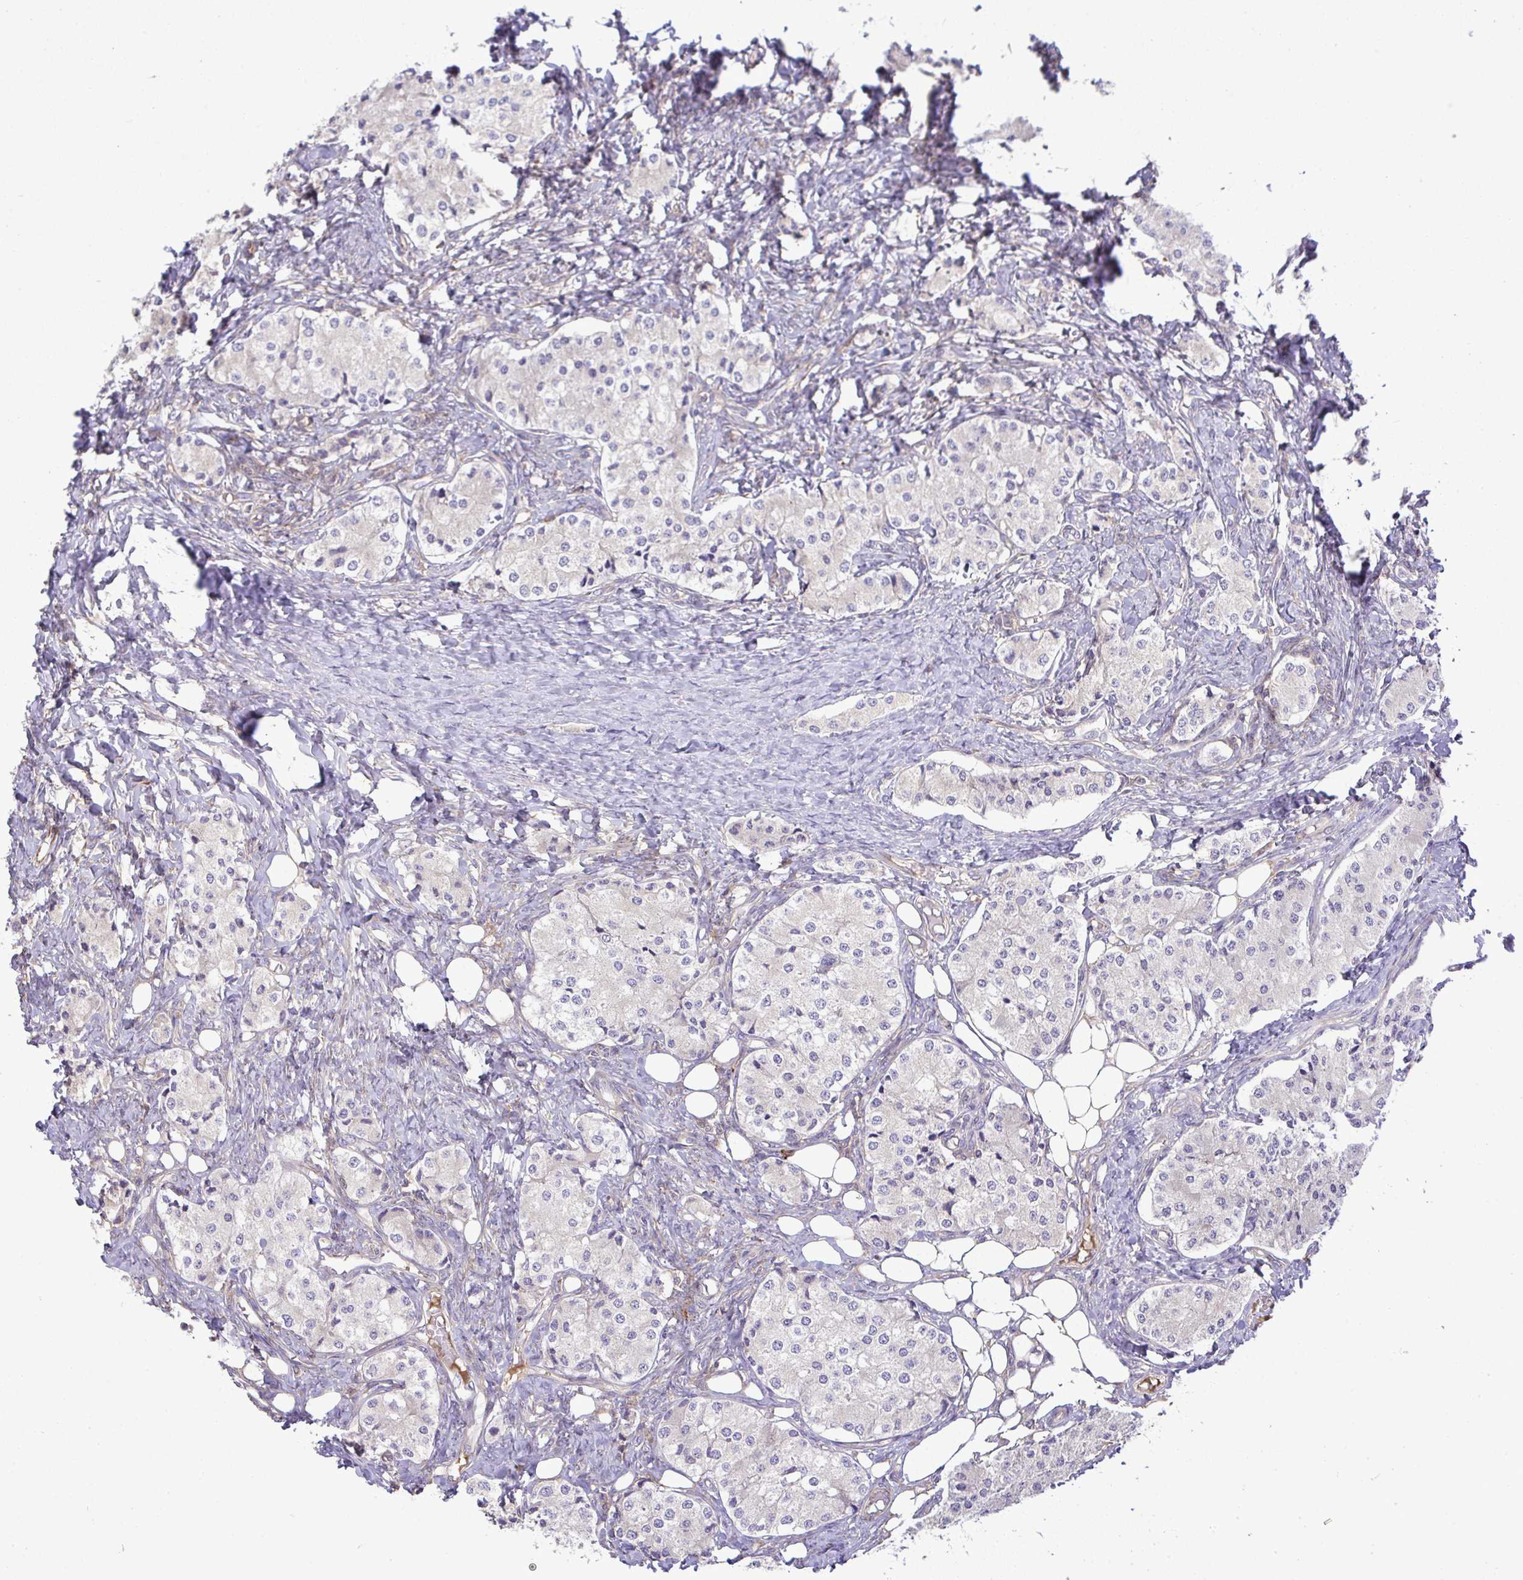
{"staining": {"intensity": "negative", "quantity": "none", "location": "none"}, "tissue": "carcinoid", "cell_type": "Tumor cells", "image_type": "cancer", "snomed": [{"axis": "morphology", "description": "Carcinoid, malignant, NOS"}, {"axis": "topography", "description": "Colon"}], "caption": "Immunohistochemistry histopathology image of human carcinoid stained for a protein (brown), which displays no expression in tumor cells.", "gene": "GRID2", "patient": {"sex": "female", "age": 52}}